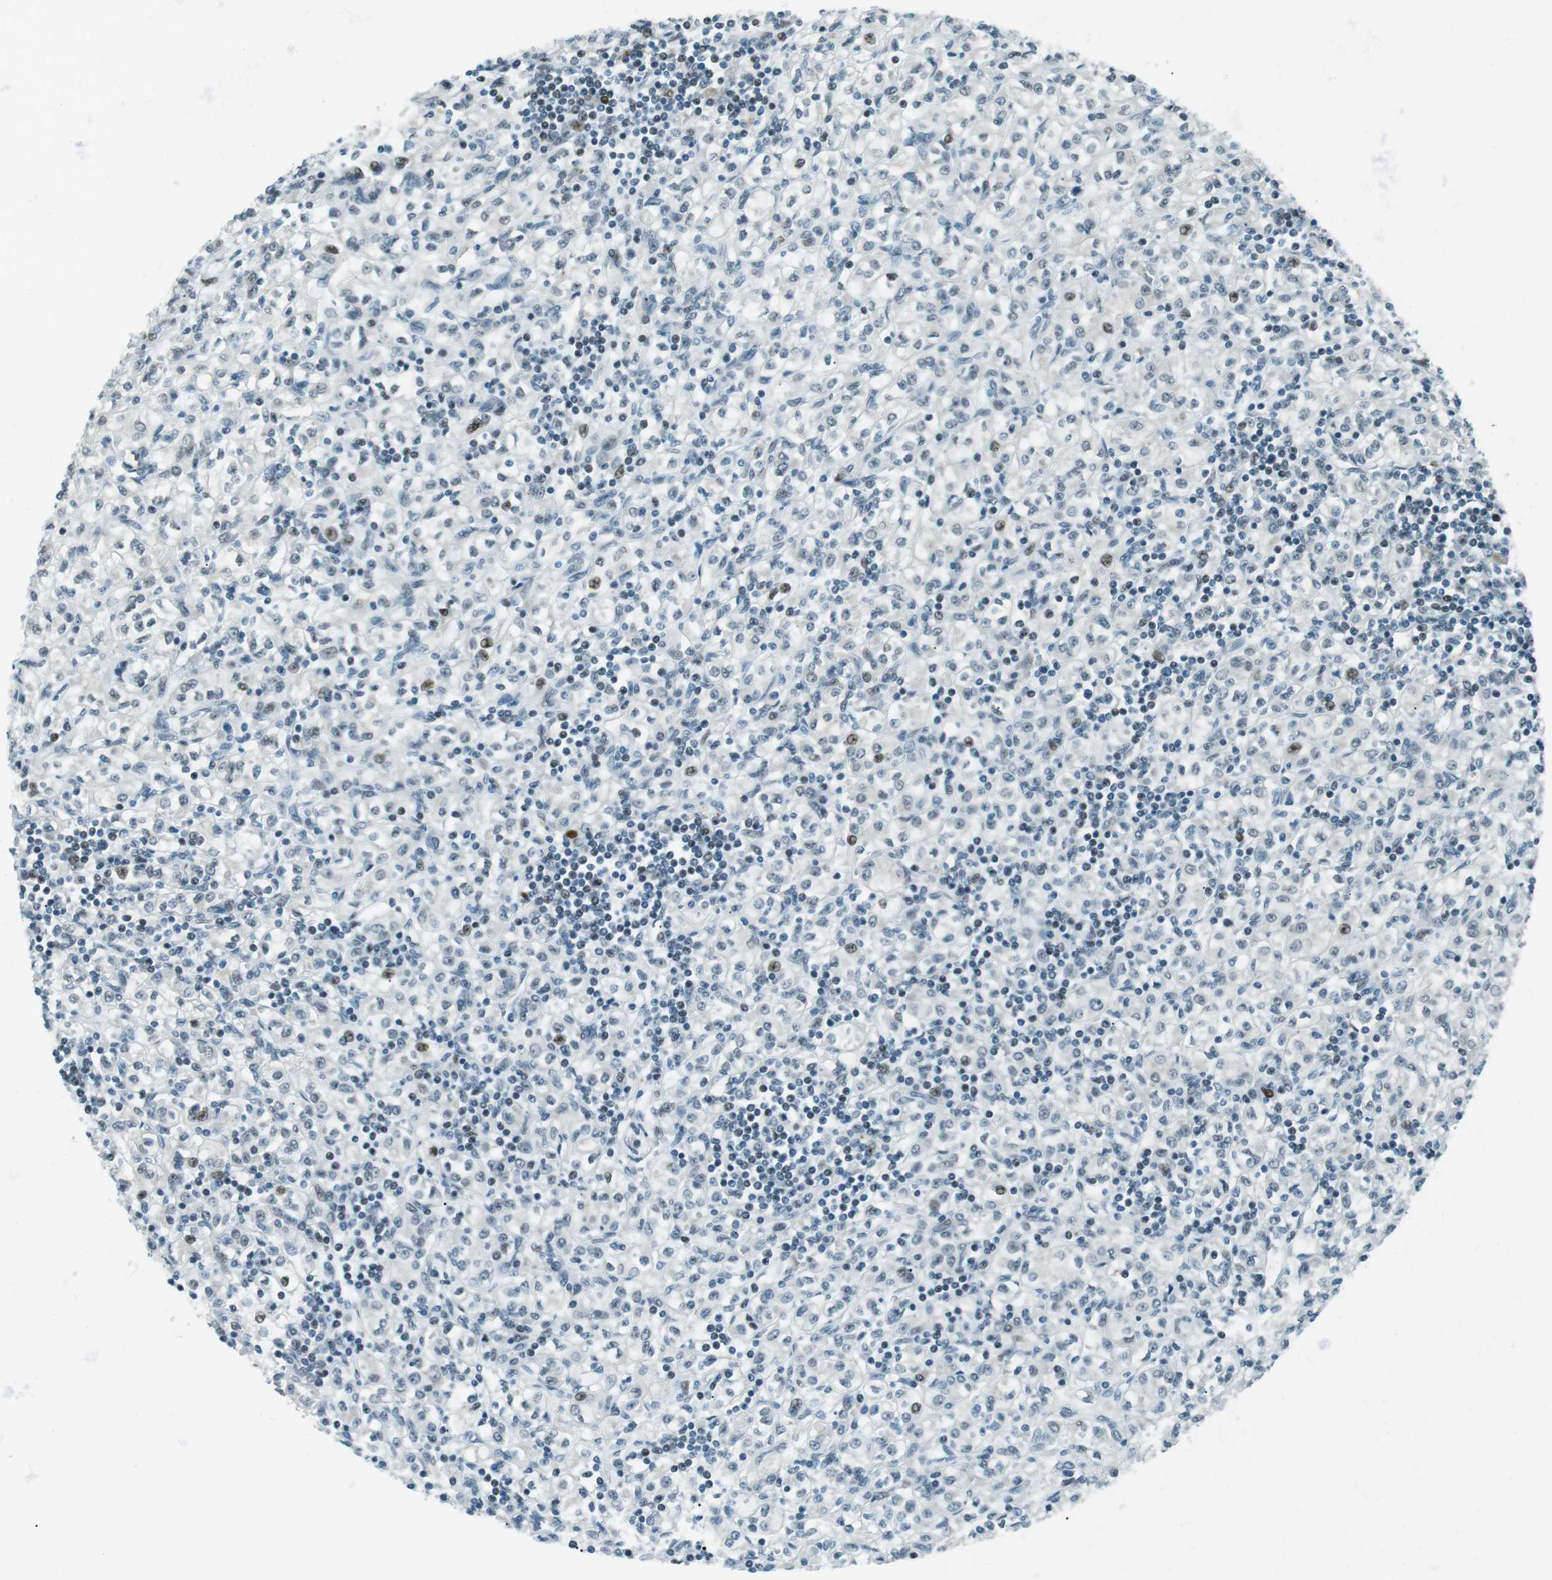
{"staining": {"intensity": "moderate", "quantity": "<25%", "location": "nuclear"}, "tissue": "renal cancer", "cell_type": "Tumor cells", "image_type": "cancer", "snomed": [{"axis": "morphology", "description": "Adenocarcinoma, NOS"}, {"axis": "topography", "description": "Kidney"}], "caption": "Moderate nuclear staining for a protein is appreciated in approximately <25% of tumor cells of renal cancer (adenocarcinoma) using immunohistochemistry (IHC).", "gene": "PJA1", "patient": {"sex": "male", "age": 77}}